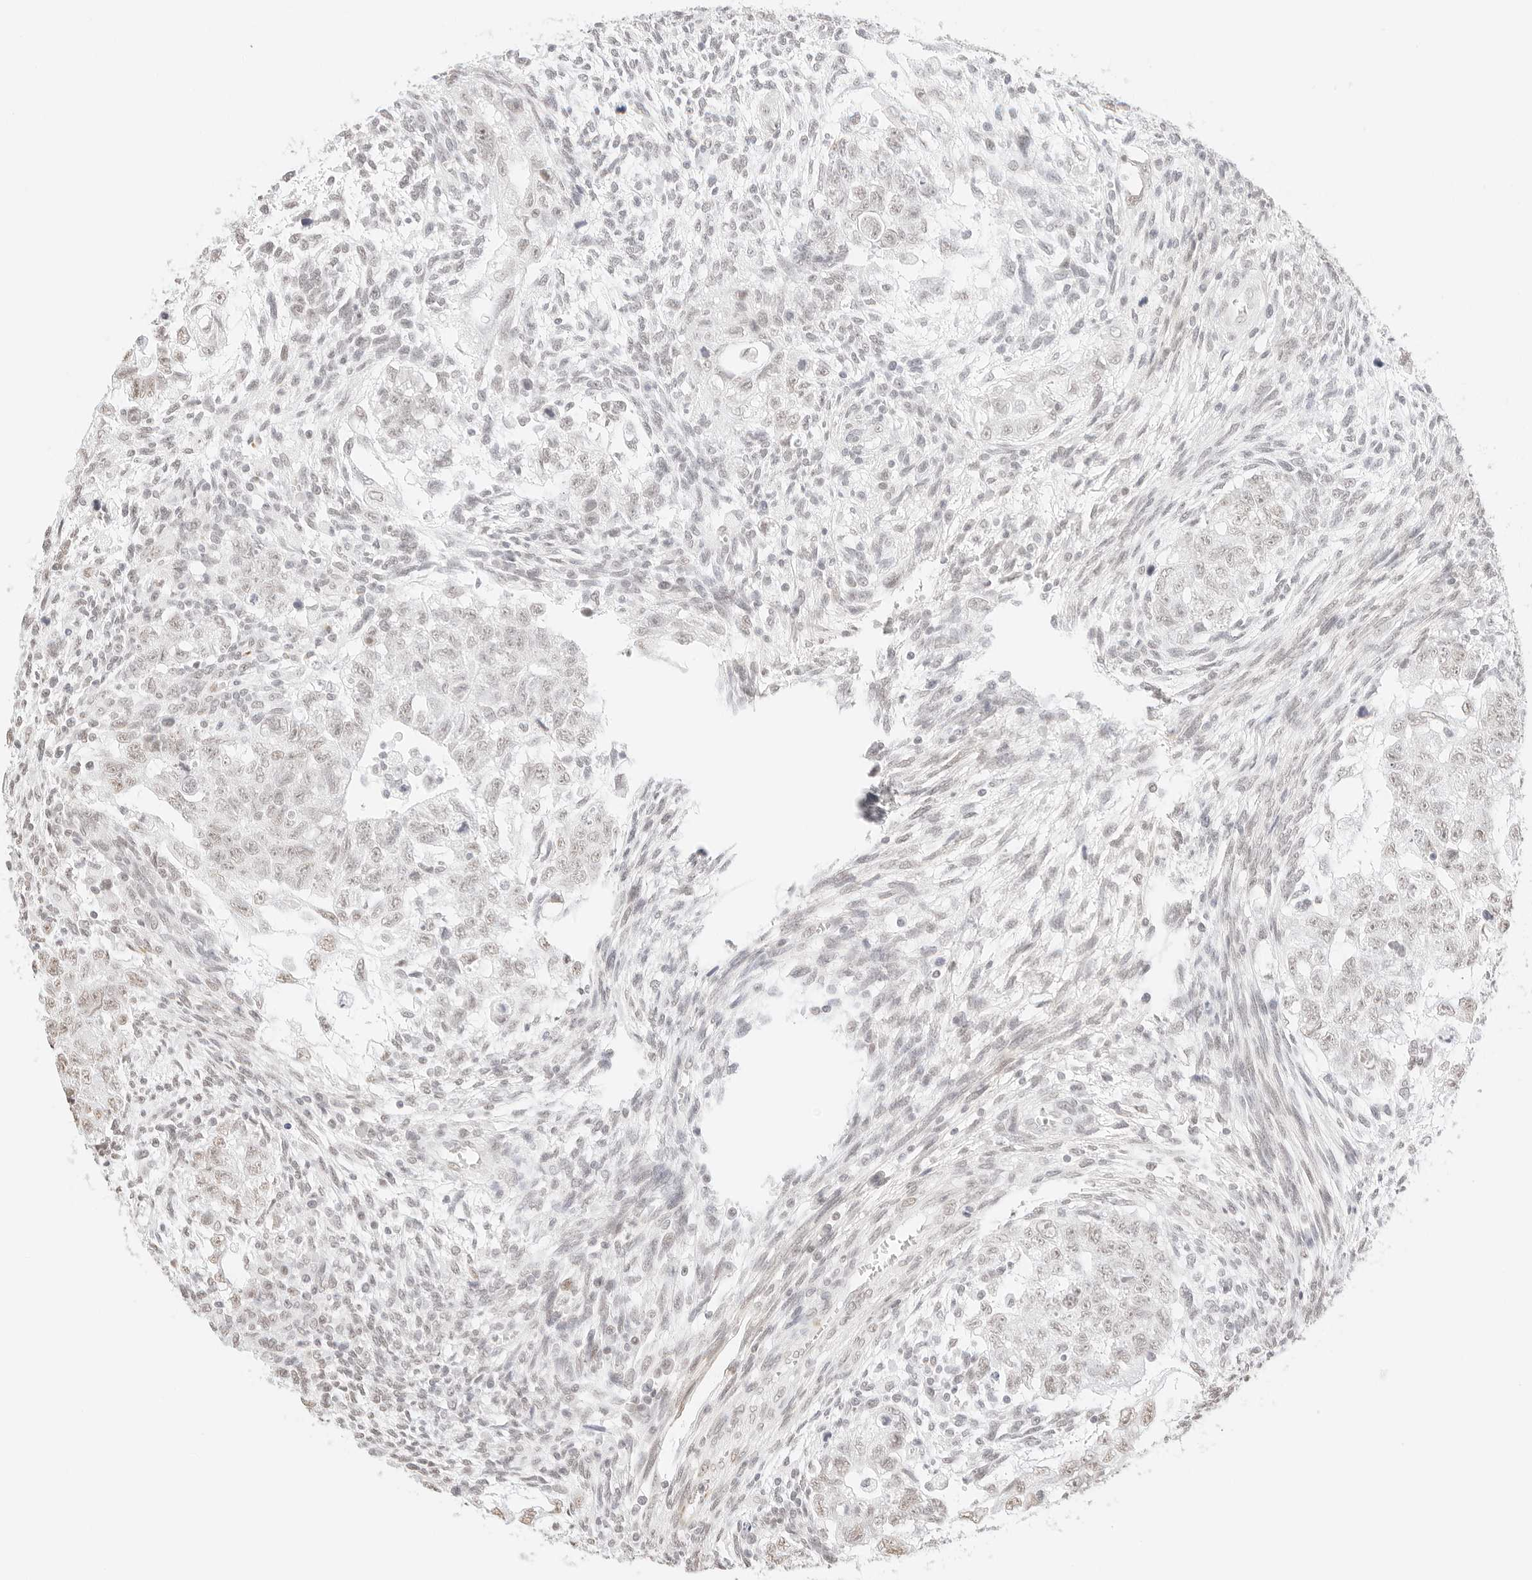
{"staining": {"intensity": "negative", "quantity": "none", "location": "none"}, "tissue": "testis cancer", "cell_type": "Tumor cells", "image_type": "cancer", "snomed": [{"axis": "morphology", "description": "Carcinoma, Embryonal, NOS"}, {"axis": "topography", "description": "Testis"}], "caption": "Human testis cancer (embryonal carcinoma) stained for a protein using immunohistochemistry shows no expression in tumor cells.", "gene": "FBLN5", "patient": {"sex": "male", "age": 37}}